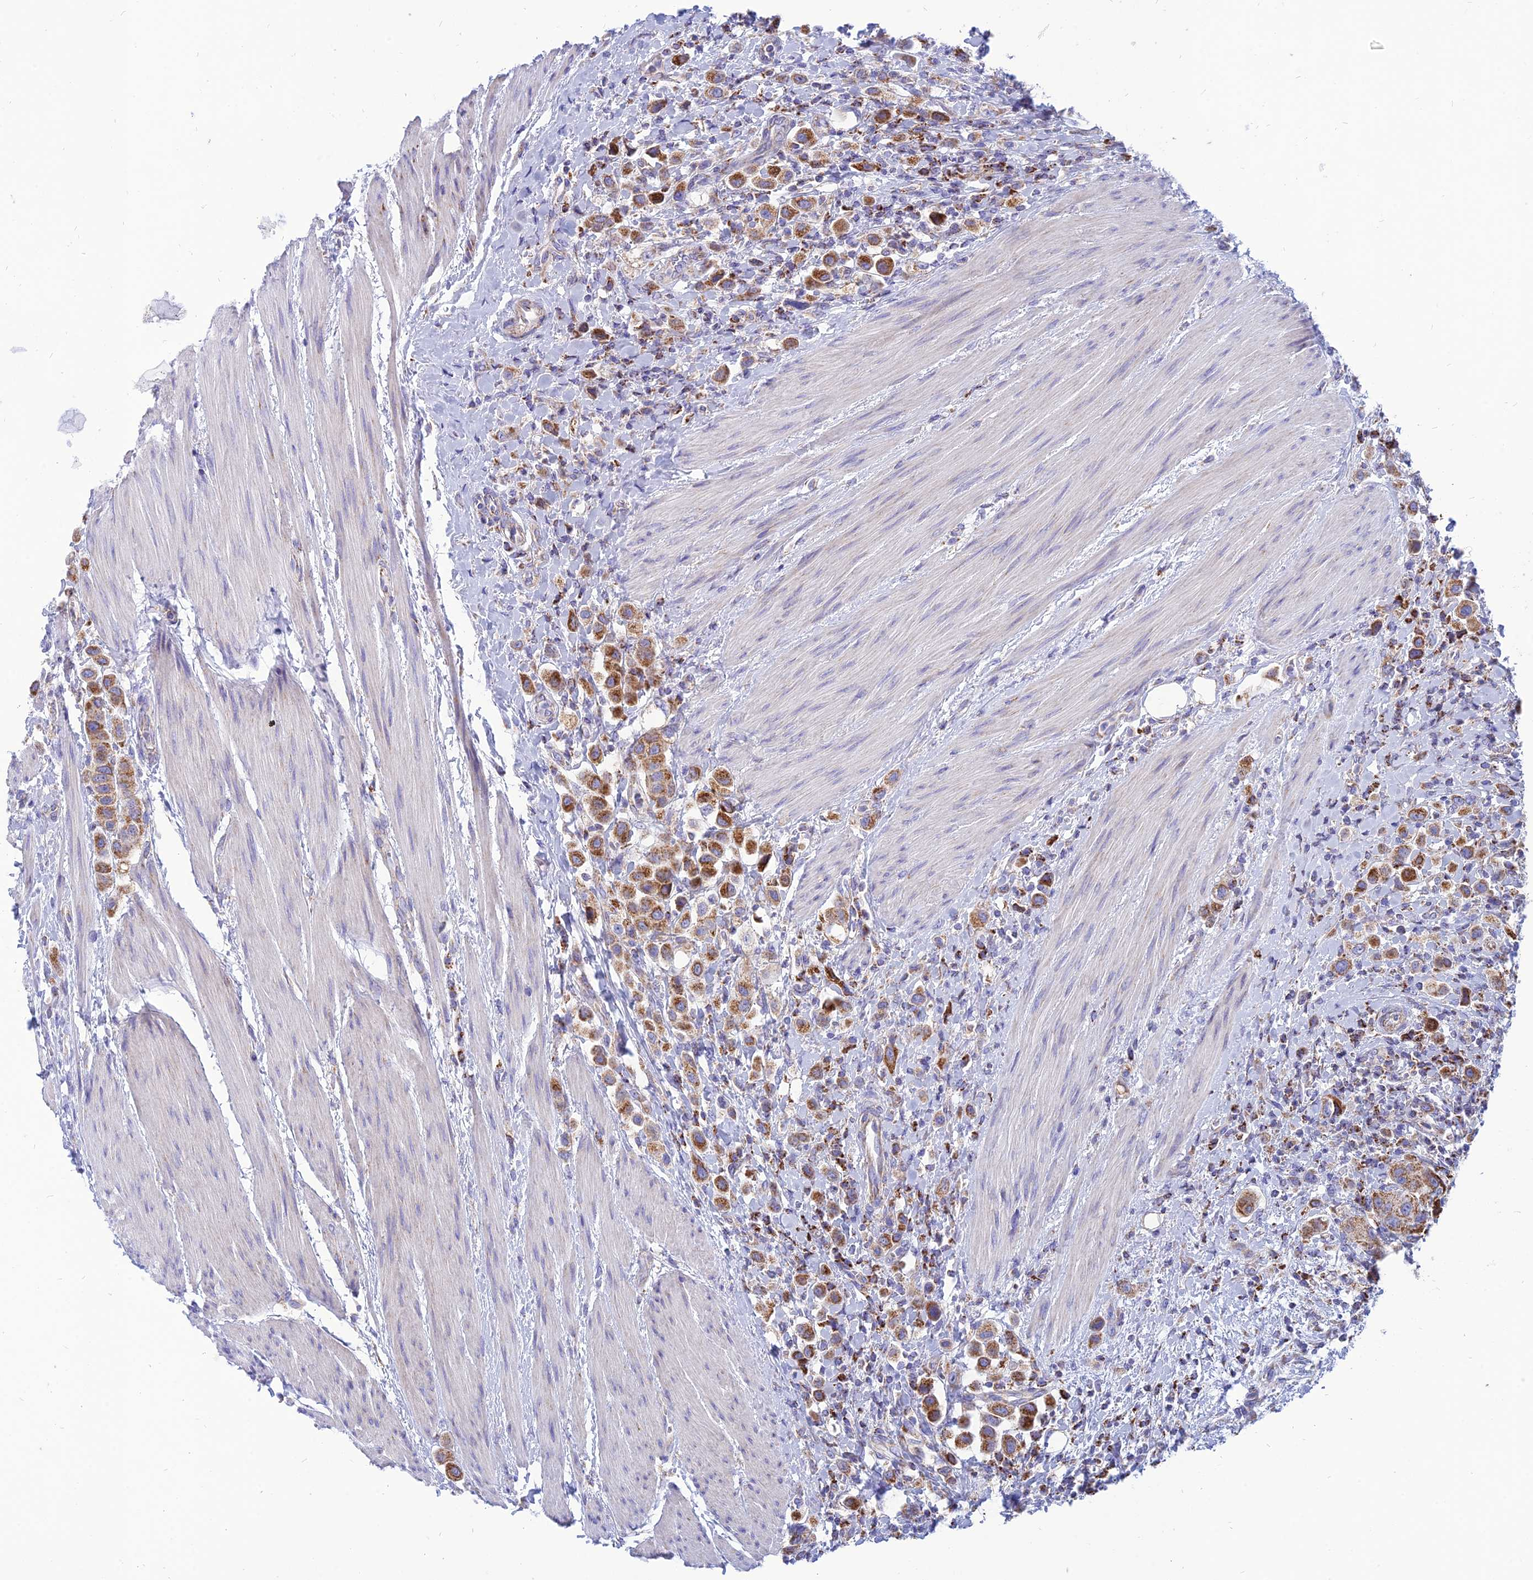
{"staining": {"intensity": "strong", "quantity": ">75%", "location": "cytoplasmic/membranous"}, "tissue": "urothelial cancer", "cell_type": "Tumor cells", "image_type": "cancer", "snomed": [{"axis": "morphology", "description": "Urothelial carcinoma, High grade"}, {"axis": "topography", "description": "Urinary bladder"}], "caption": "Human high-grade urothelial carcinoma stained with a brown dye shows strong cytoplasmic/membranous positive staining in approximately >75% of tumor cells.", "gene": "PACC1", "patient": {"sex": "male", "age": 50}}